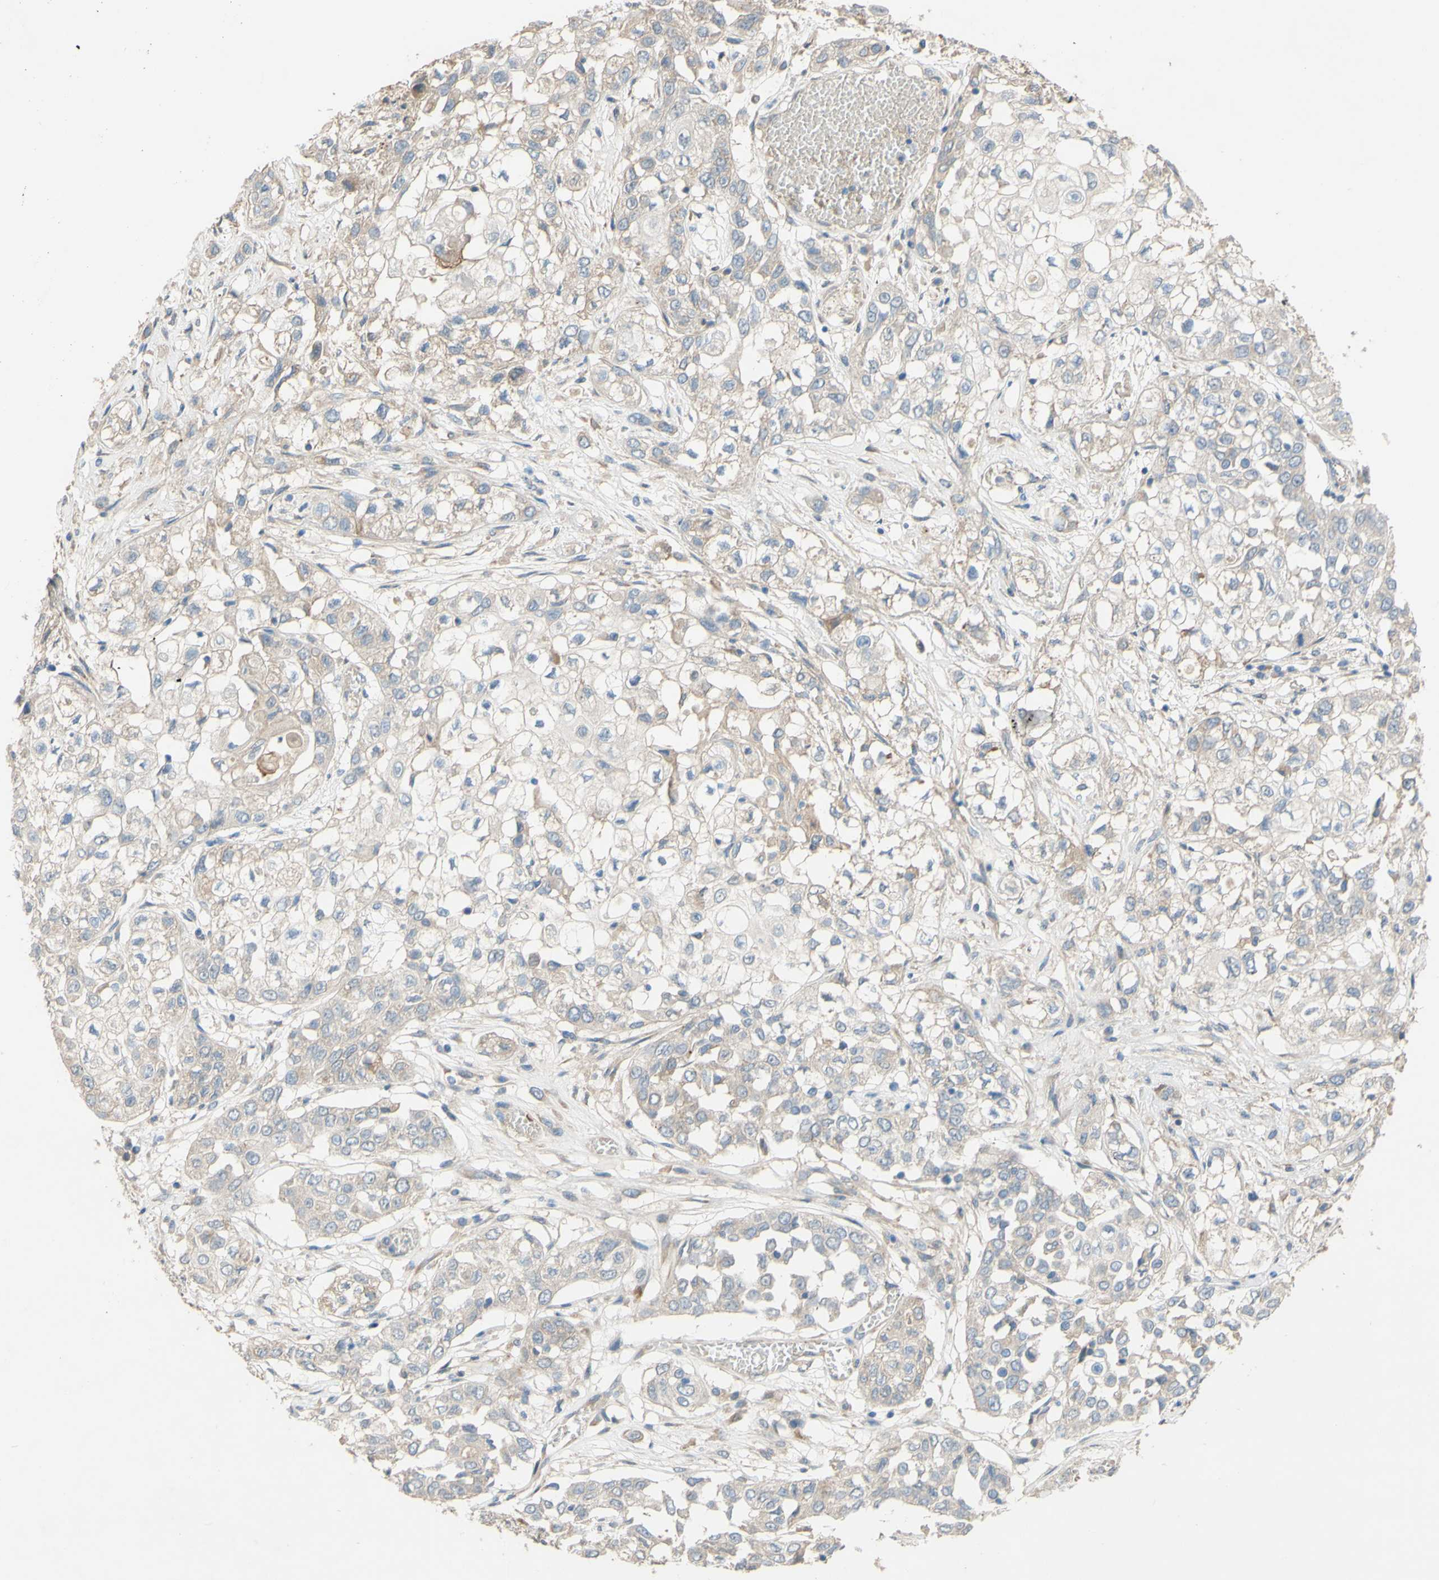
{"staining": {"intensity": "moderate", "quantity": "<25%", "location": "cytoplasmic/membranous"}, "tissue": "lung cancer", "cell_type": "Tumor cells", "image_type": "cancer", "snomed": [{"axis": "morphology", "description": "Squamous cell carcinoma, NOS"}, {"axis": "topography", "description": "Lung"}], "caption": "Lung cancer stained with DAB (3,3'-diaminobenzidine) immunohistochemistry demonstrates low levels of moderate cytoplasmic/membranous expression in approximately <25% of tumor cells. (DAB (3,3'-diaminobenzidine) IHC with brightfield microscopy, high magnification).", "gene": "DKK3", "patient": {"sex": "male", "age": 71}}